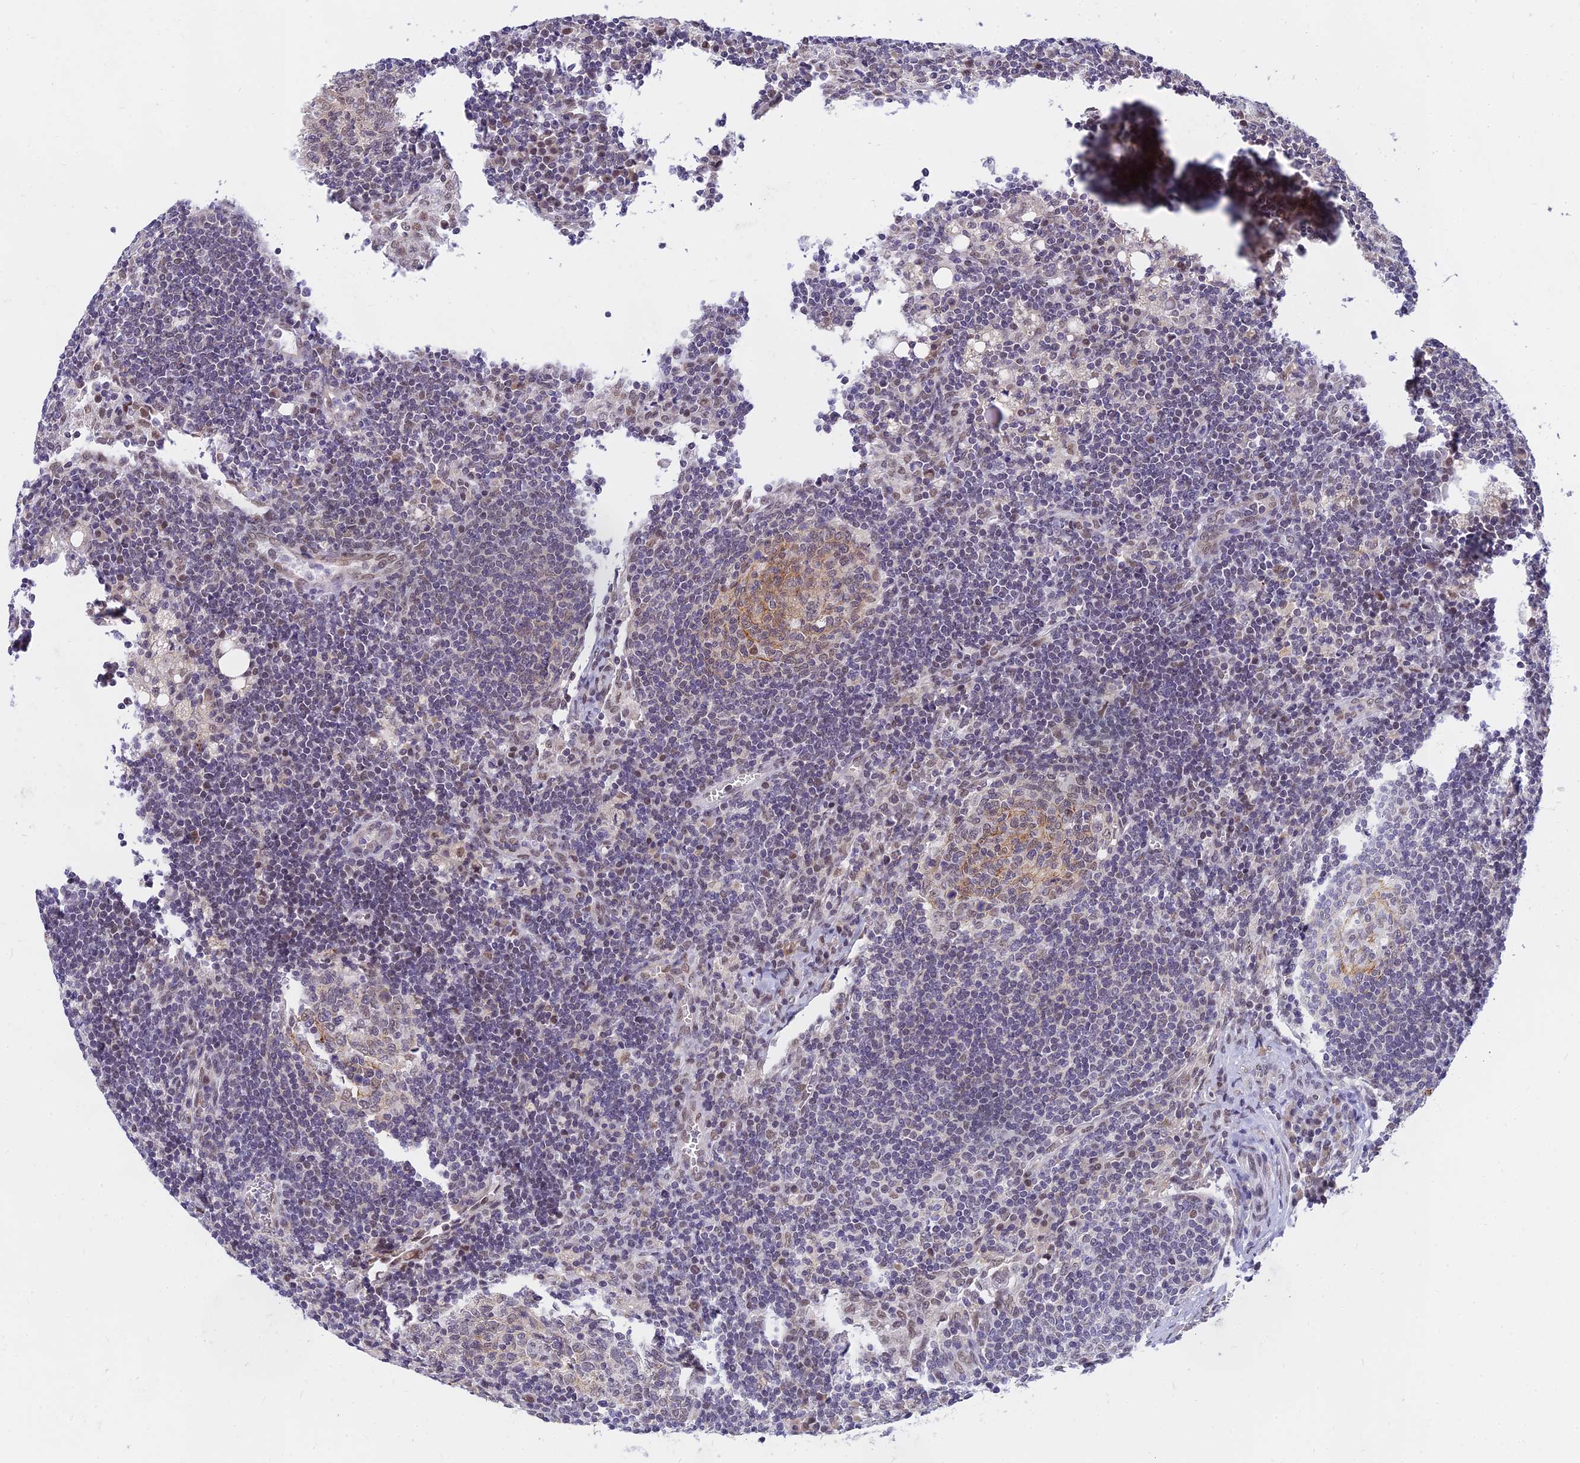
{"staining": {"intensity": "moderate", "quantity": "<25%", "location": "cytoplasmic/membranous,nuclear"}, "tissue": "lymph node", "cell_type": "Germinal center cells", "image_type": "normal", "snomed": [{"axis": "morphology", "description": "Normal tissue, NOS"}, {"axis": "topography", "description": "Lymph node"}], "caption": "Lymph node stained with a brown dye reveals moderate cytoplasmic/membranous,nuclear positive expression in about <25% of germinal center cells.", "gene": "C2orf49", "patient": {"sex": "female", "age": 73}}